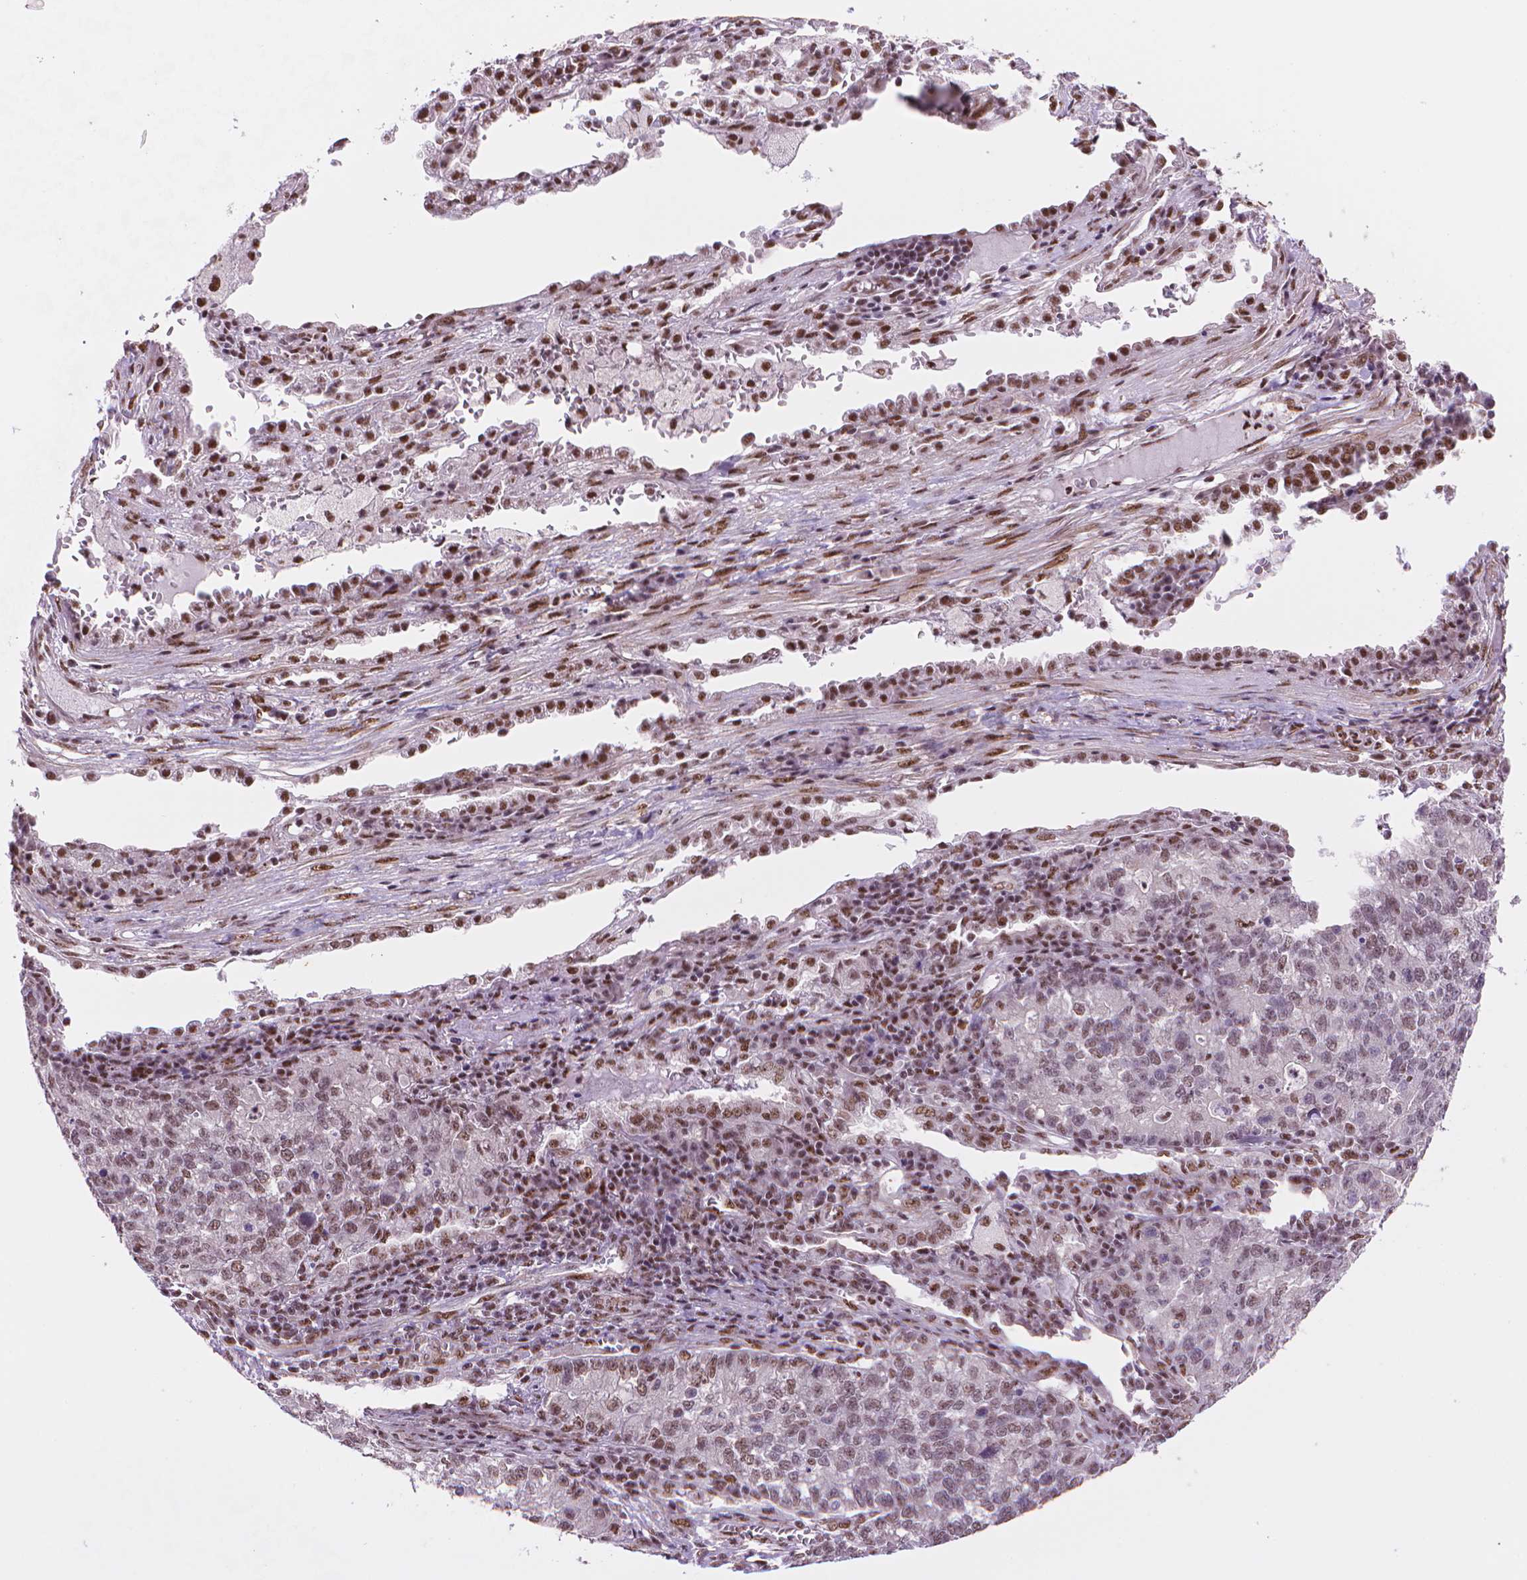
{"staining": {"intensity": "weak", "quantity": "25%-75%", "location": "nuclear"}, "tissue": "lung cancer", "cell_type": "Tumor cells", "image_type": "cancer", "snomed": [{"axis": "morphology", "description": "Adenocarcinoma, NOS"}, {"axis": "topography", "description": "Lung"}], "caption": "About 25%-75% of tumor cells in lung cancer exhibit weak nuclear protein positivity as visualized by brown immunohistochemical staining.", "gene": "UBN1", "patient": {"sex": "male", "age": 57}}